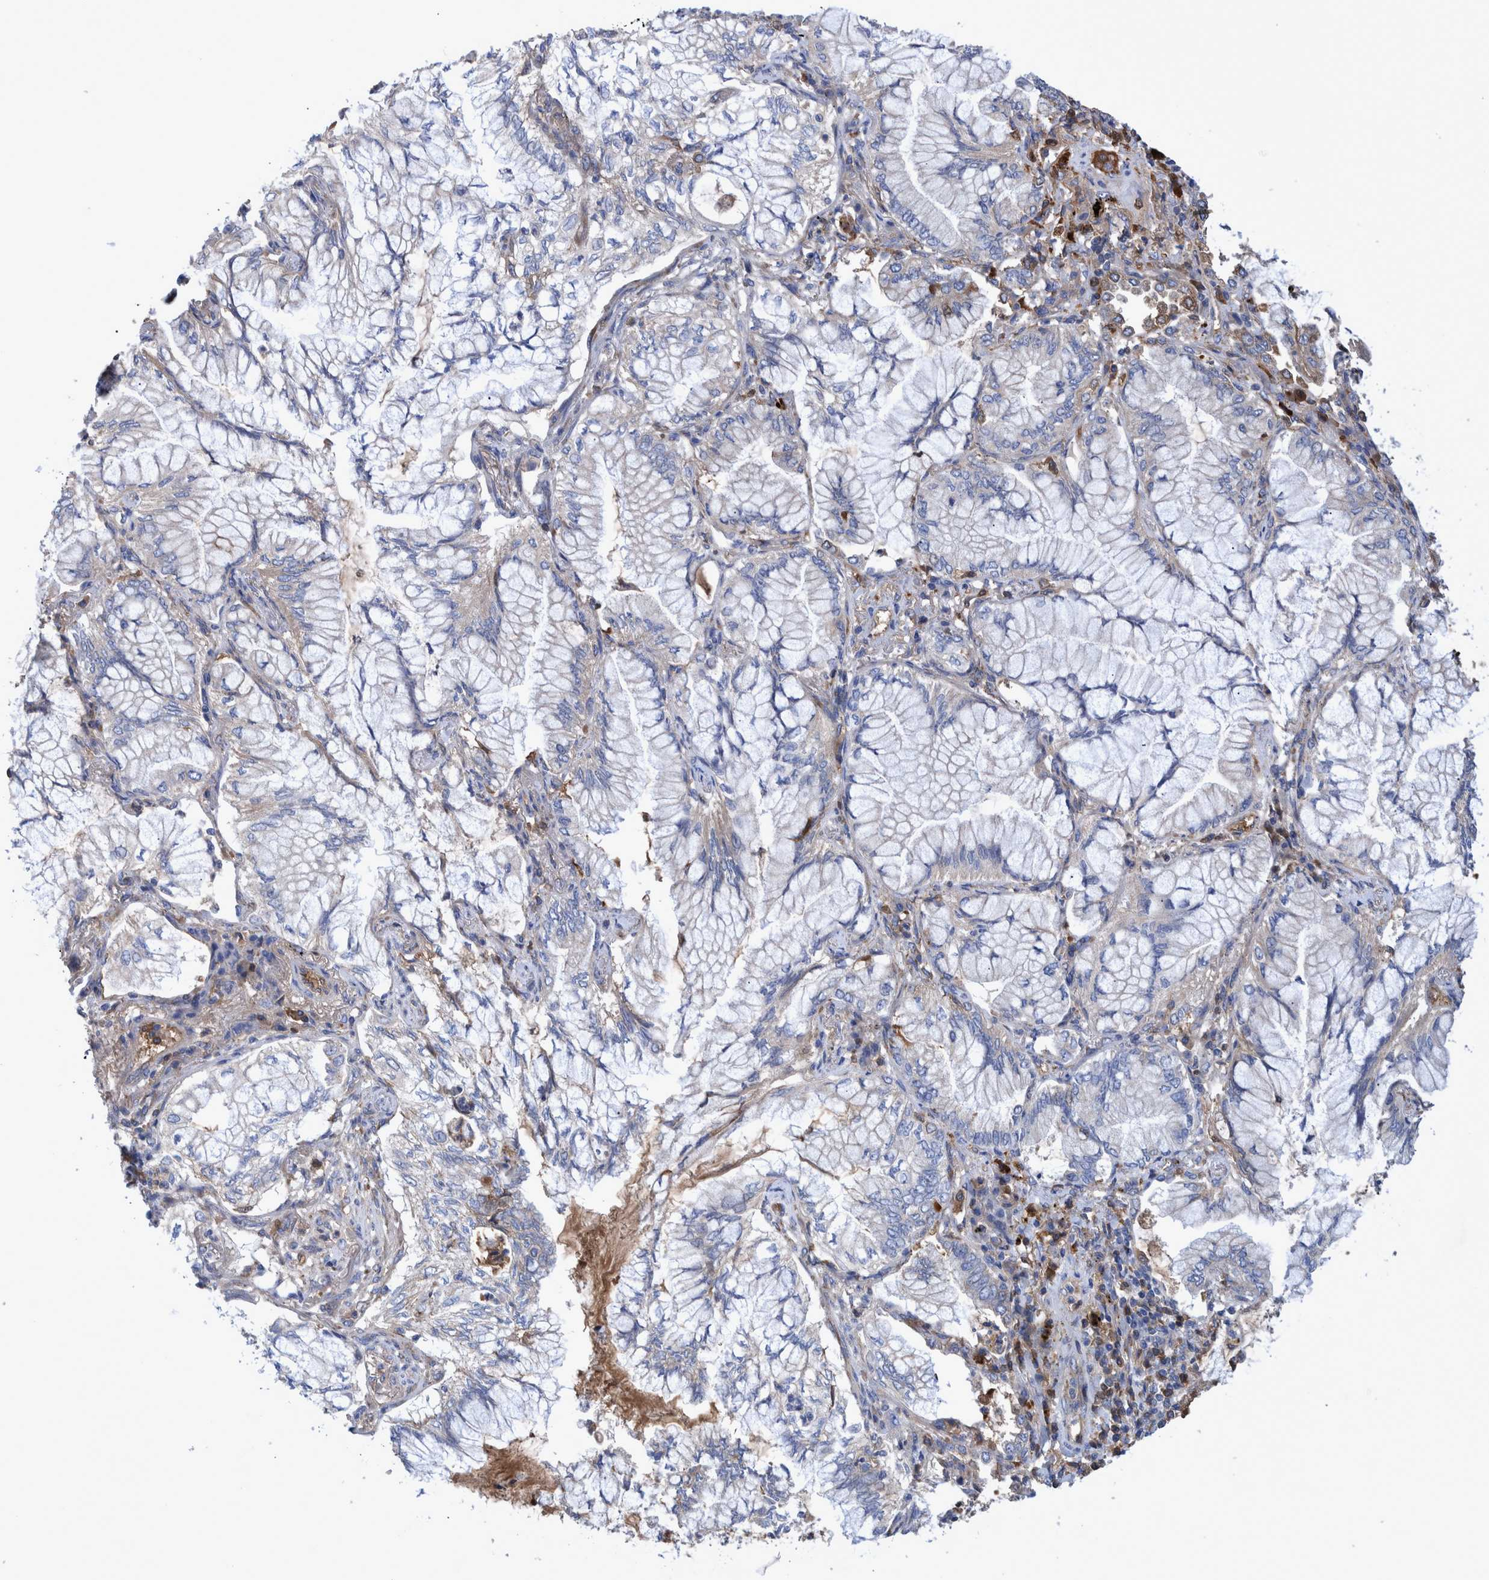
{"staining": {"intensity": "weak", "quantity": "<25%", "location": "cytoplasmic/membranous"}, "tissue": "lung cancer", "cell_type": "Tumor cells", "image_type": "cancer", "snomed": [{"axis": "morphology", "description": "Adenocarcinoma, NOS"}, {"axis": "topography", "description": "Lung"}], "caption": "Immunohistochemistry photomicrograph of human adenocarcinoma (lung) stained for a protein (brown), which displays no expression in tumor cells.", "gene": "DLL4", "patient": {"sex": "female", "age": 70}}